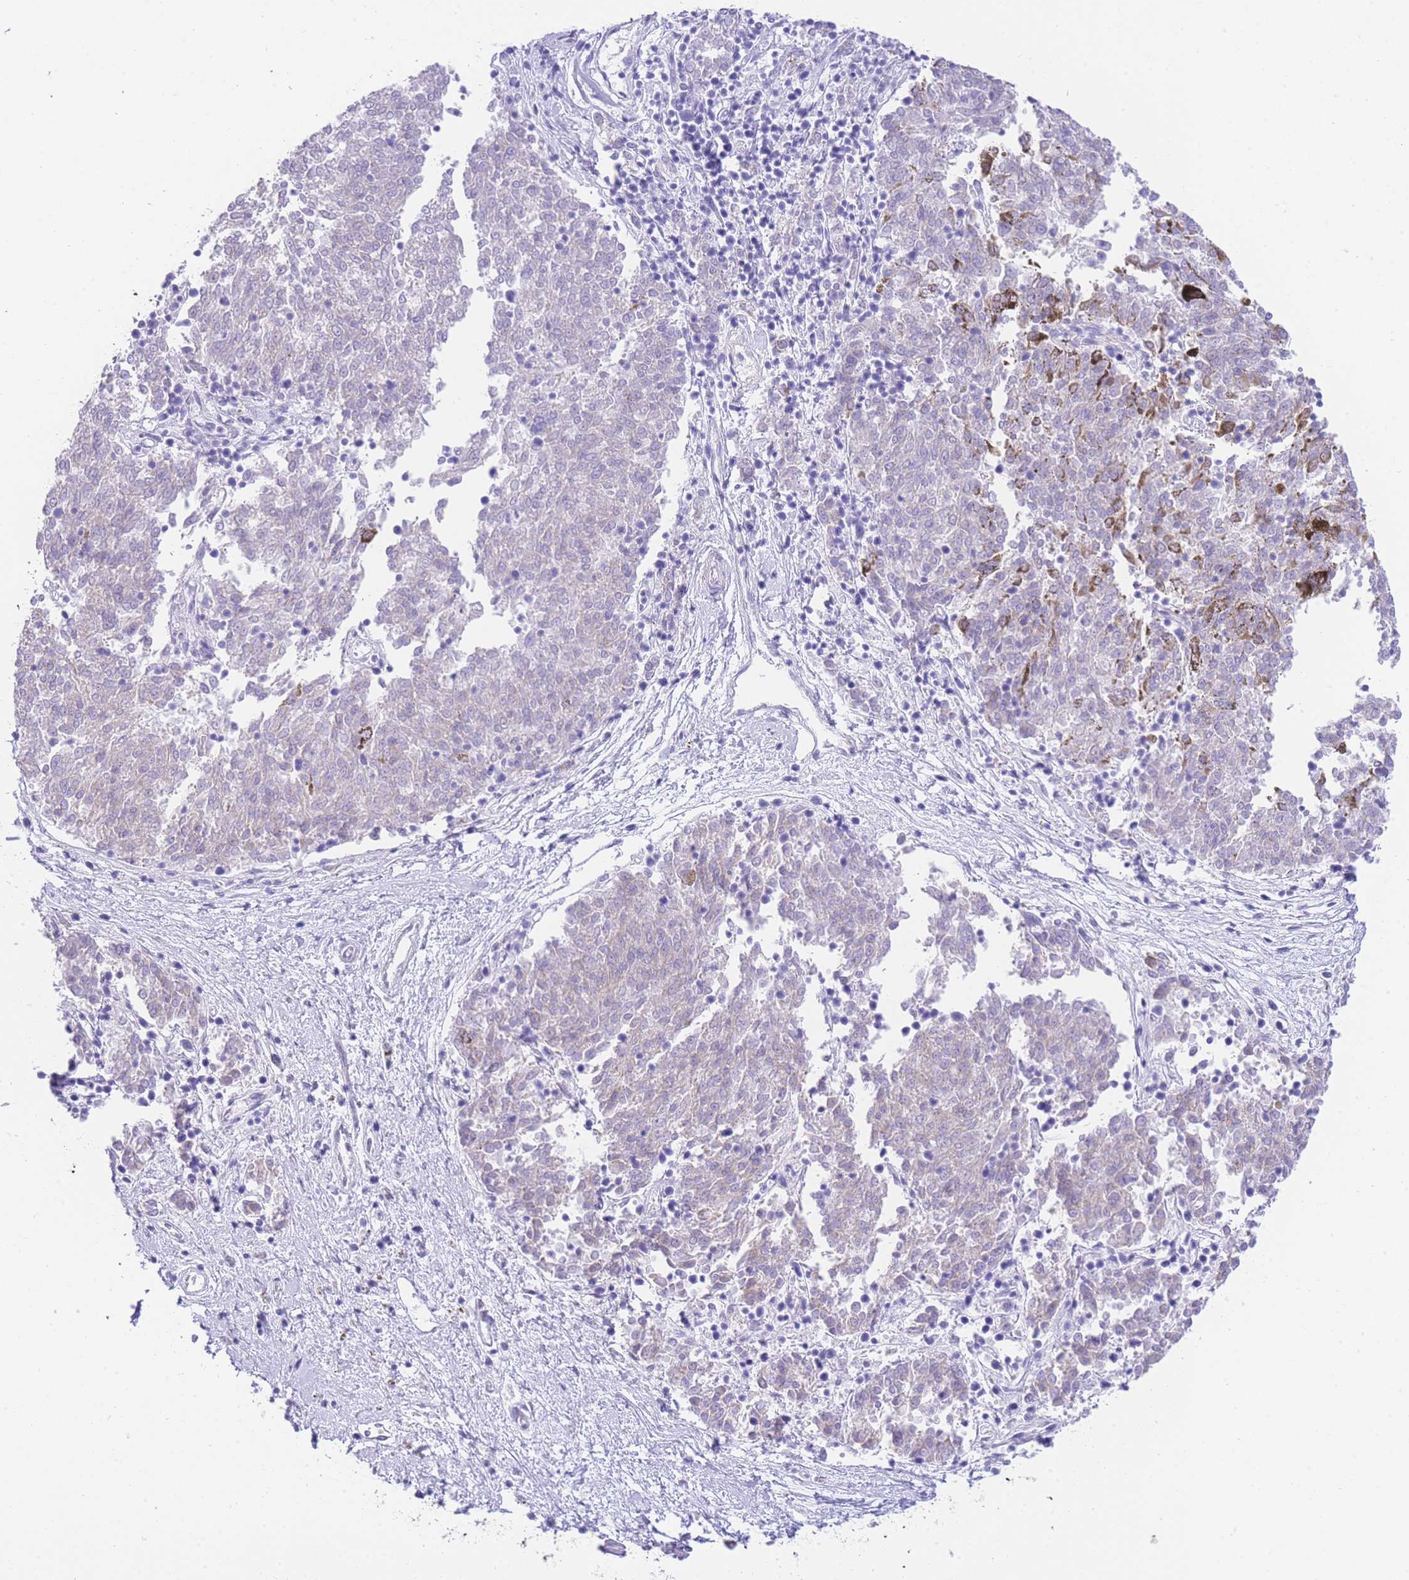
{"staining": {"intensity": "weak", "quantity": "25%-75%", "location": "cytoplasmic/membranous"}, "tissue": "melanoma", "cell_type": "Tumor cells", "image_type": "cancer", "snomed": [{"axis": "morphology", "description": "Malignant melanoma, NOS"}, {"axis": "topography", "description": "Skin"}], "caption": "Protein expression analysis of malignant melanoma displays weak cytoplasmic/membranous positivity in approximately 25%-75% of tumor cells. (DAB IHC with brightfield microscopy, high magnification).", "gene": "ACSM4", "patient": {"sex": "female", "age": 72}}